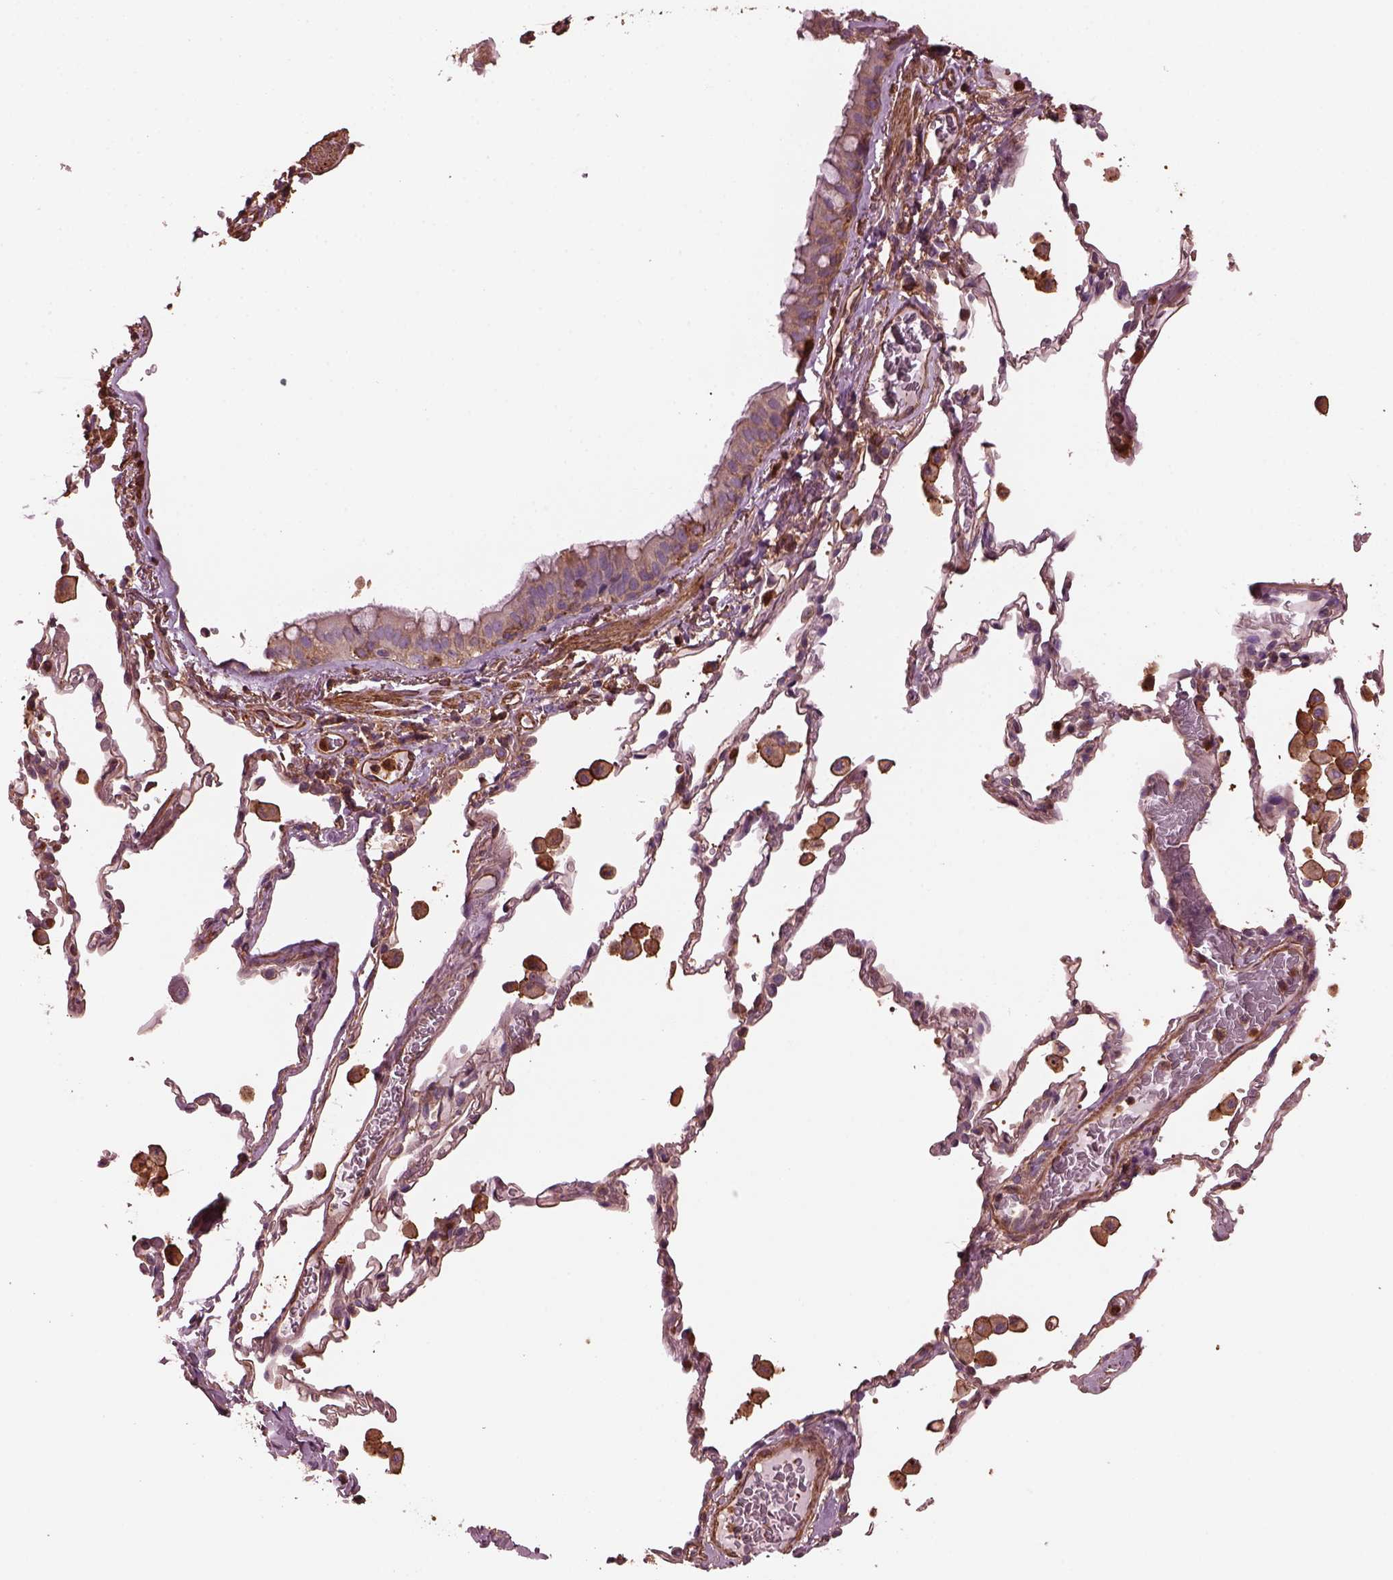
{"staining": {"intensity": "weak", "quantity": ">75%", "location": "cytoplasmic/membranous"}, "tissue": "bronchus", "cell_type": "Respiratory epithelial cells", "image_type": "normal", "snomed": [{"axis": "morphology", "description": "Normal tissue, NOS"}, {"axis": "topography", "description": "Bronchus"}, {"axis": "topography", "description": "Lung"}], "caption": "Immunohistochemical staining of normal human bronchus reveals weak cytoplasmic/membranous protein staining in about >75% of respiratory epithelial cells.", "gene": "MYL1", "patient": {"sex": "male", "age": 54}}